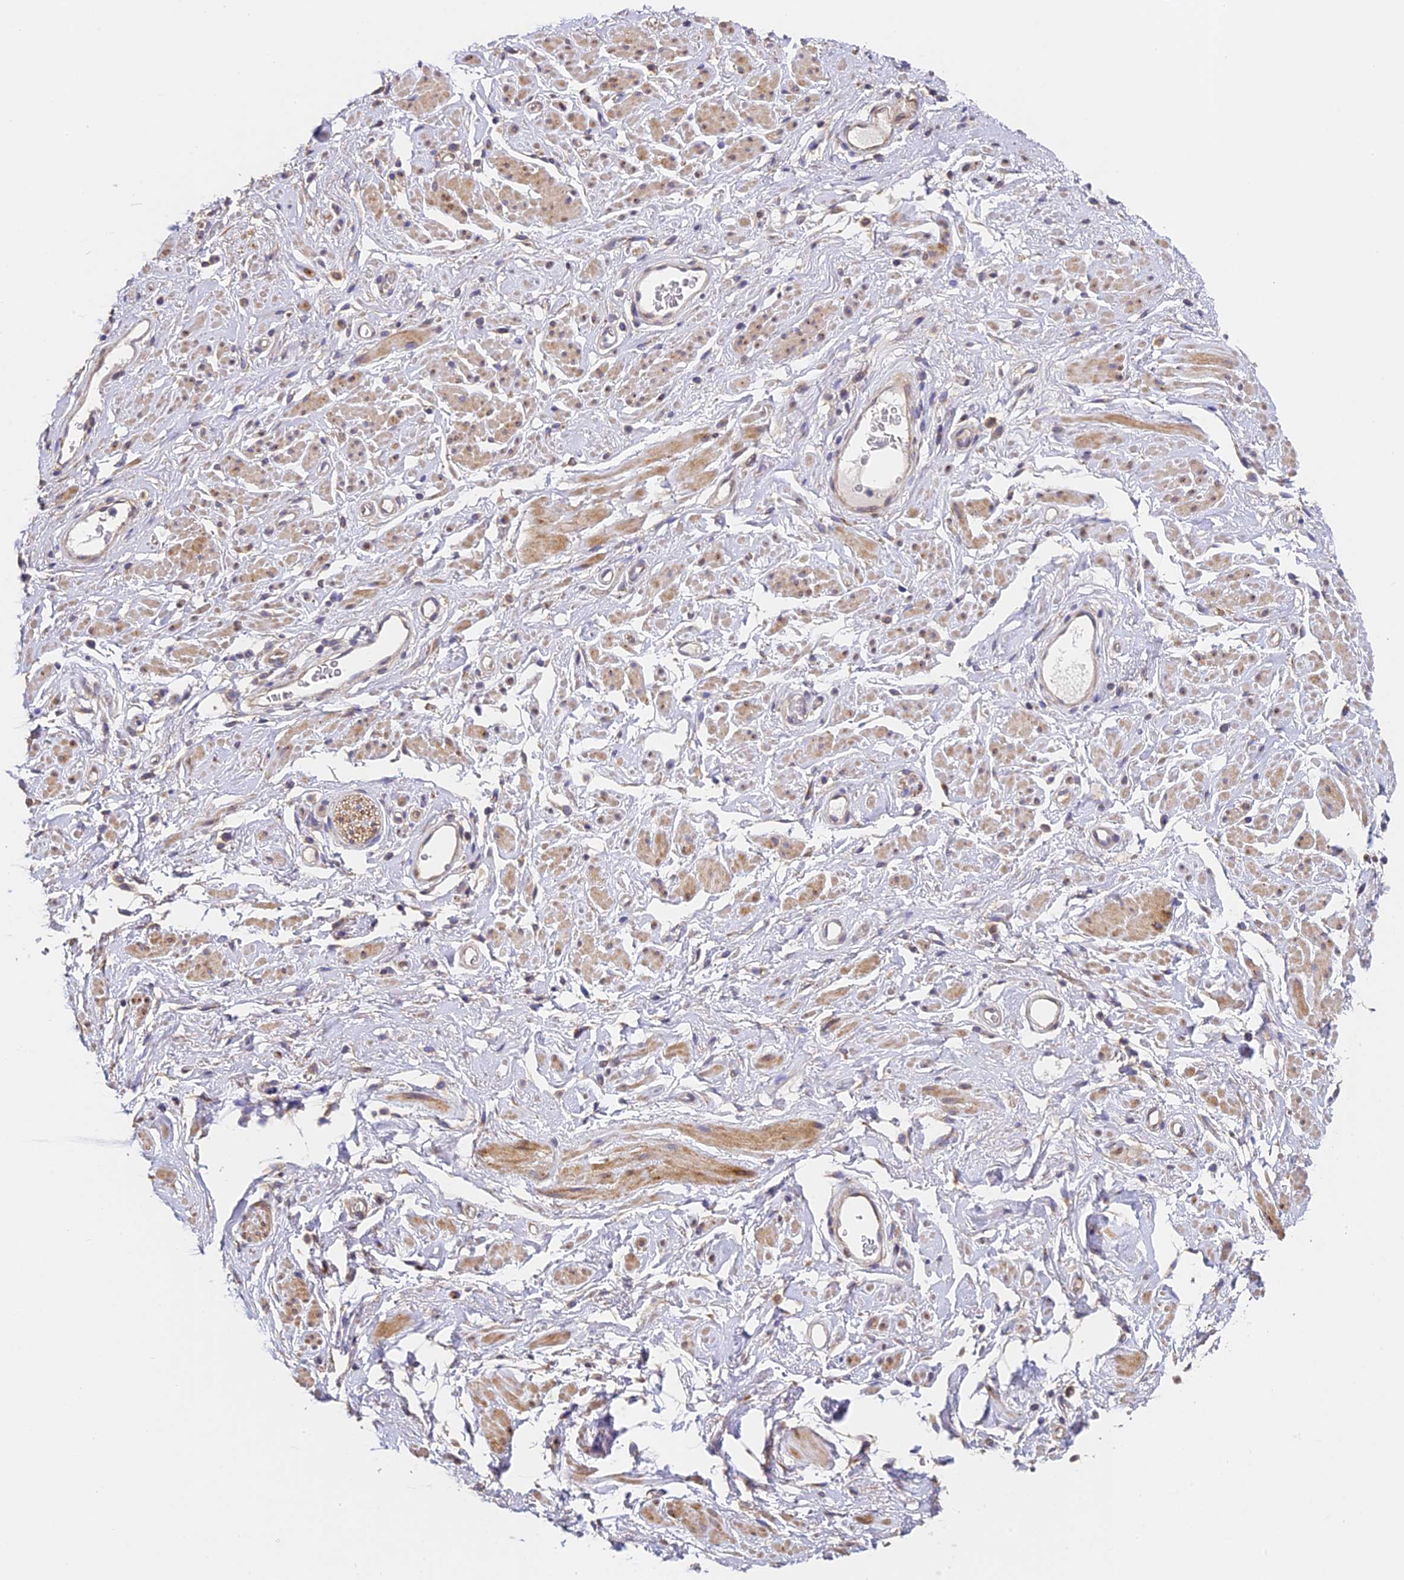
{"staining": {"intensity": "negative", "quantity": "none", "location": "none"}, "tissue": "adipose tissue", "cell_type": "Adipocytes", "image_type": "normal", "snomed": [{"axis": "morphology", "description": "Normal tissue, NOS"}, {"axis": "morphology", "description": "Adenocarcinoma, NOS"}, {"axis": "topography", "description": "Rectum"}, {"axis": "topography", "description": "Vagina"}, {"axis": "topography", "description": "Peripheral nerve tissue"}], "caption": "Immunohistochemistry of unremarkable human adipose tissue reveals no expression in adipocytes.", "gene": "SLC11A1", "patient": {"sex": "female", "age": 71}}